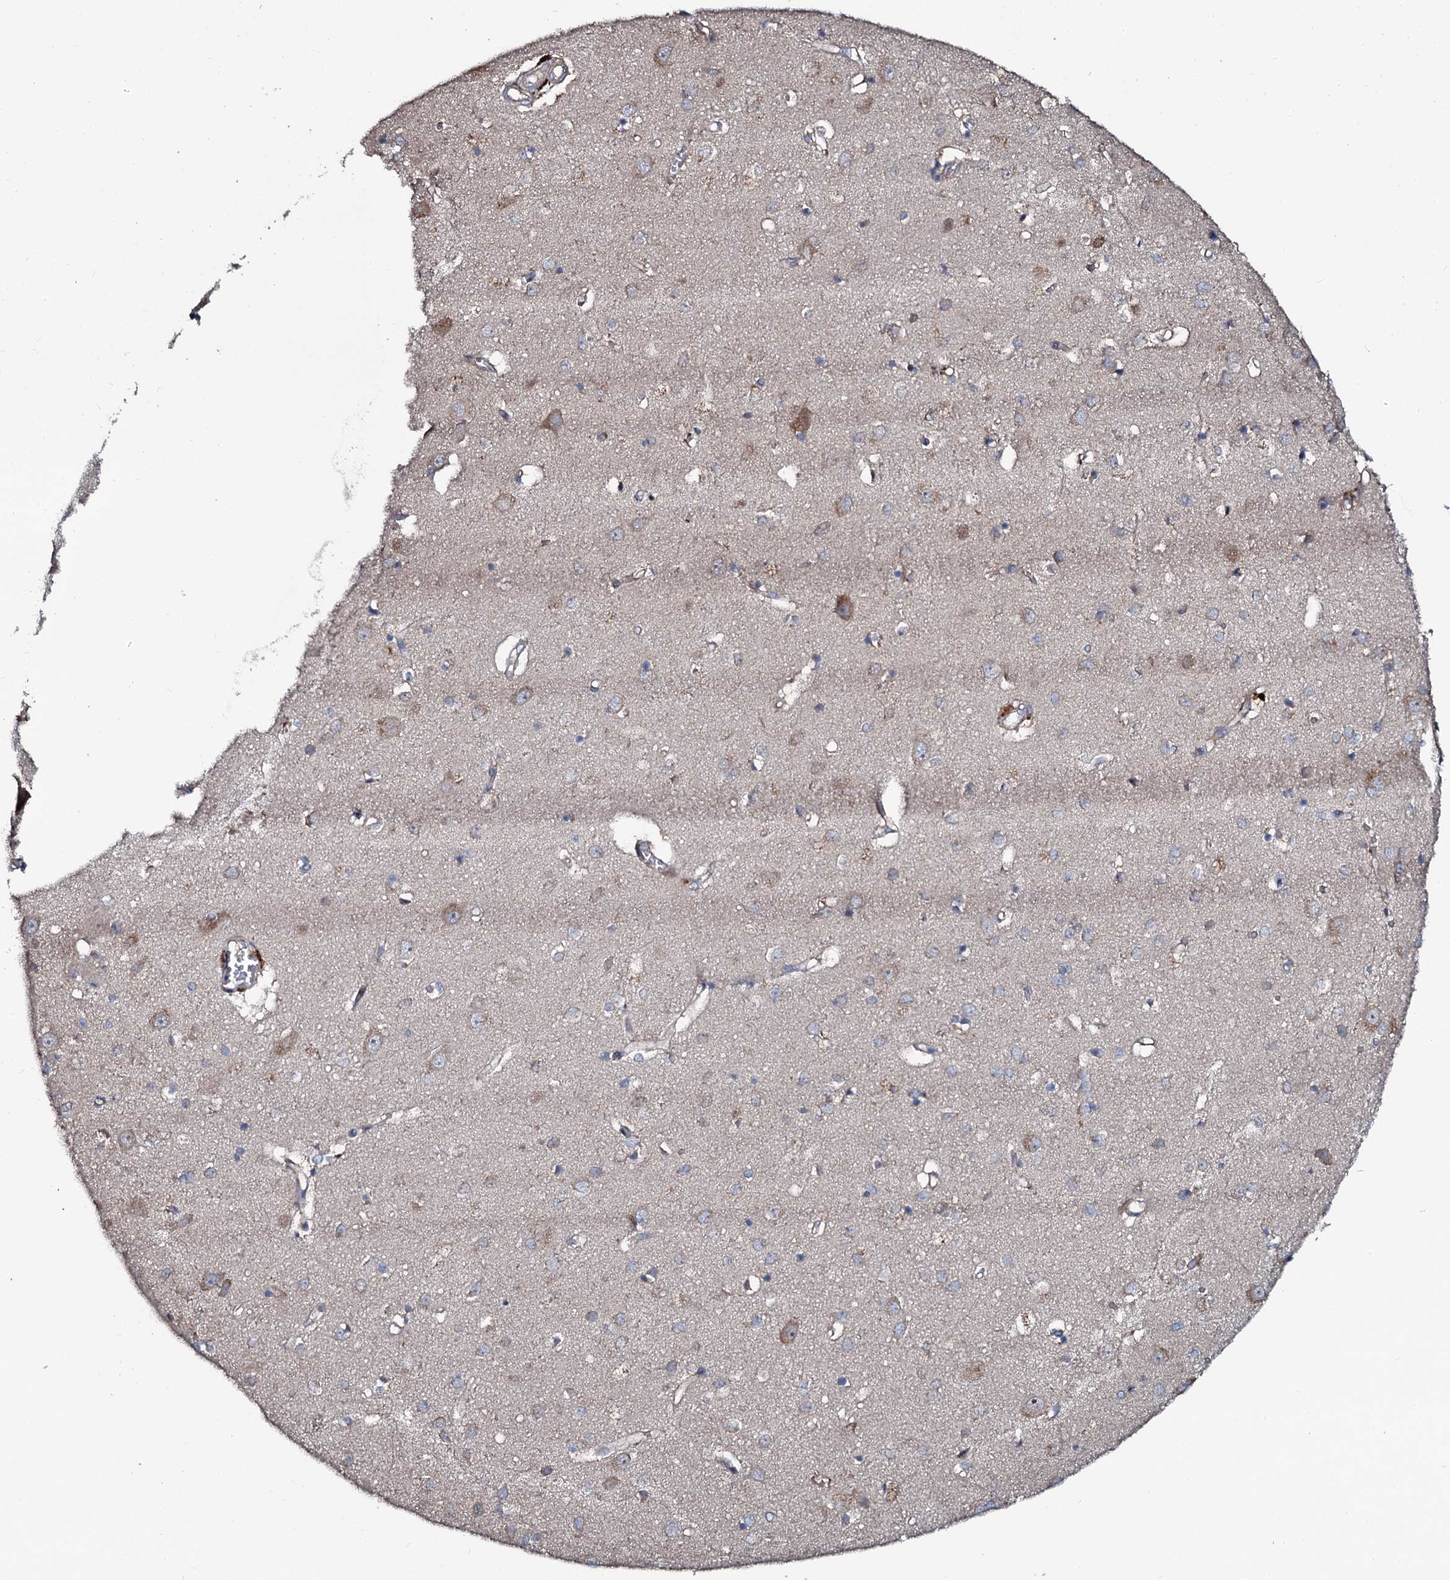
{"staining": {"intensity": "moderate", "quantity": "25%-75%", "location": "cytoplasmic/membranous"}, "tissue": "cerebral cortex", "cell_type": "Endothelial cells", "image_type": "normal", "snomed": [{"axis": "morphology", "description": "Normal tissue, NOS"}, {"axis": "topography", "description": "Cerebral cortex"}], "caption": "This micrograph demonstrates IHC staining of benign human cerebral cortex, with medium moderate cytoplasmic/membranous expression in about 25%-75% of endothelial cells.", "gene": "USPL1", "patient": {"sex": "female", "age": 64}}